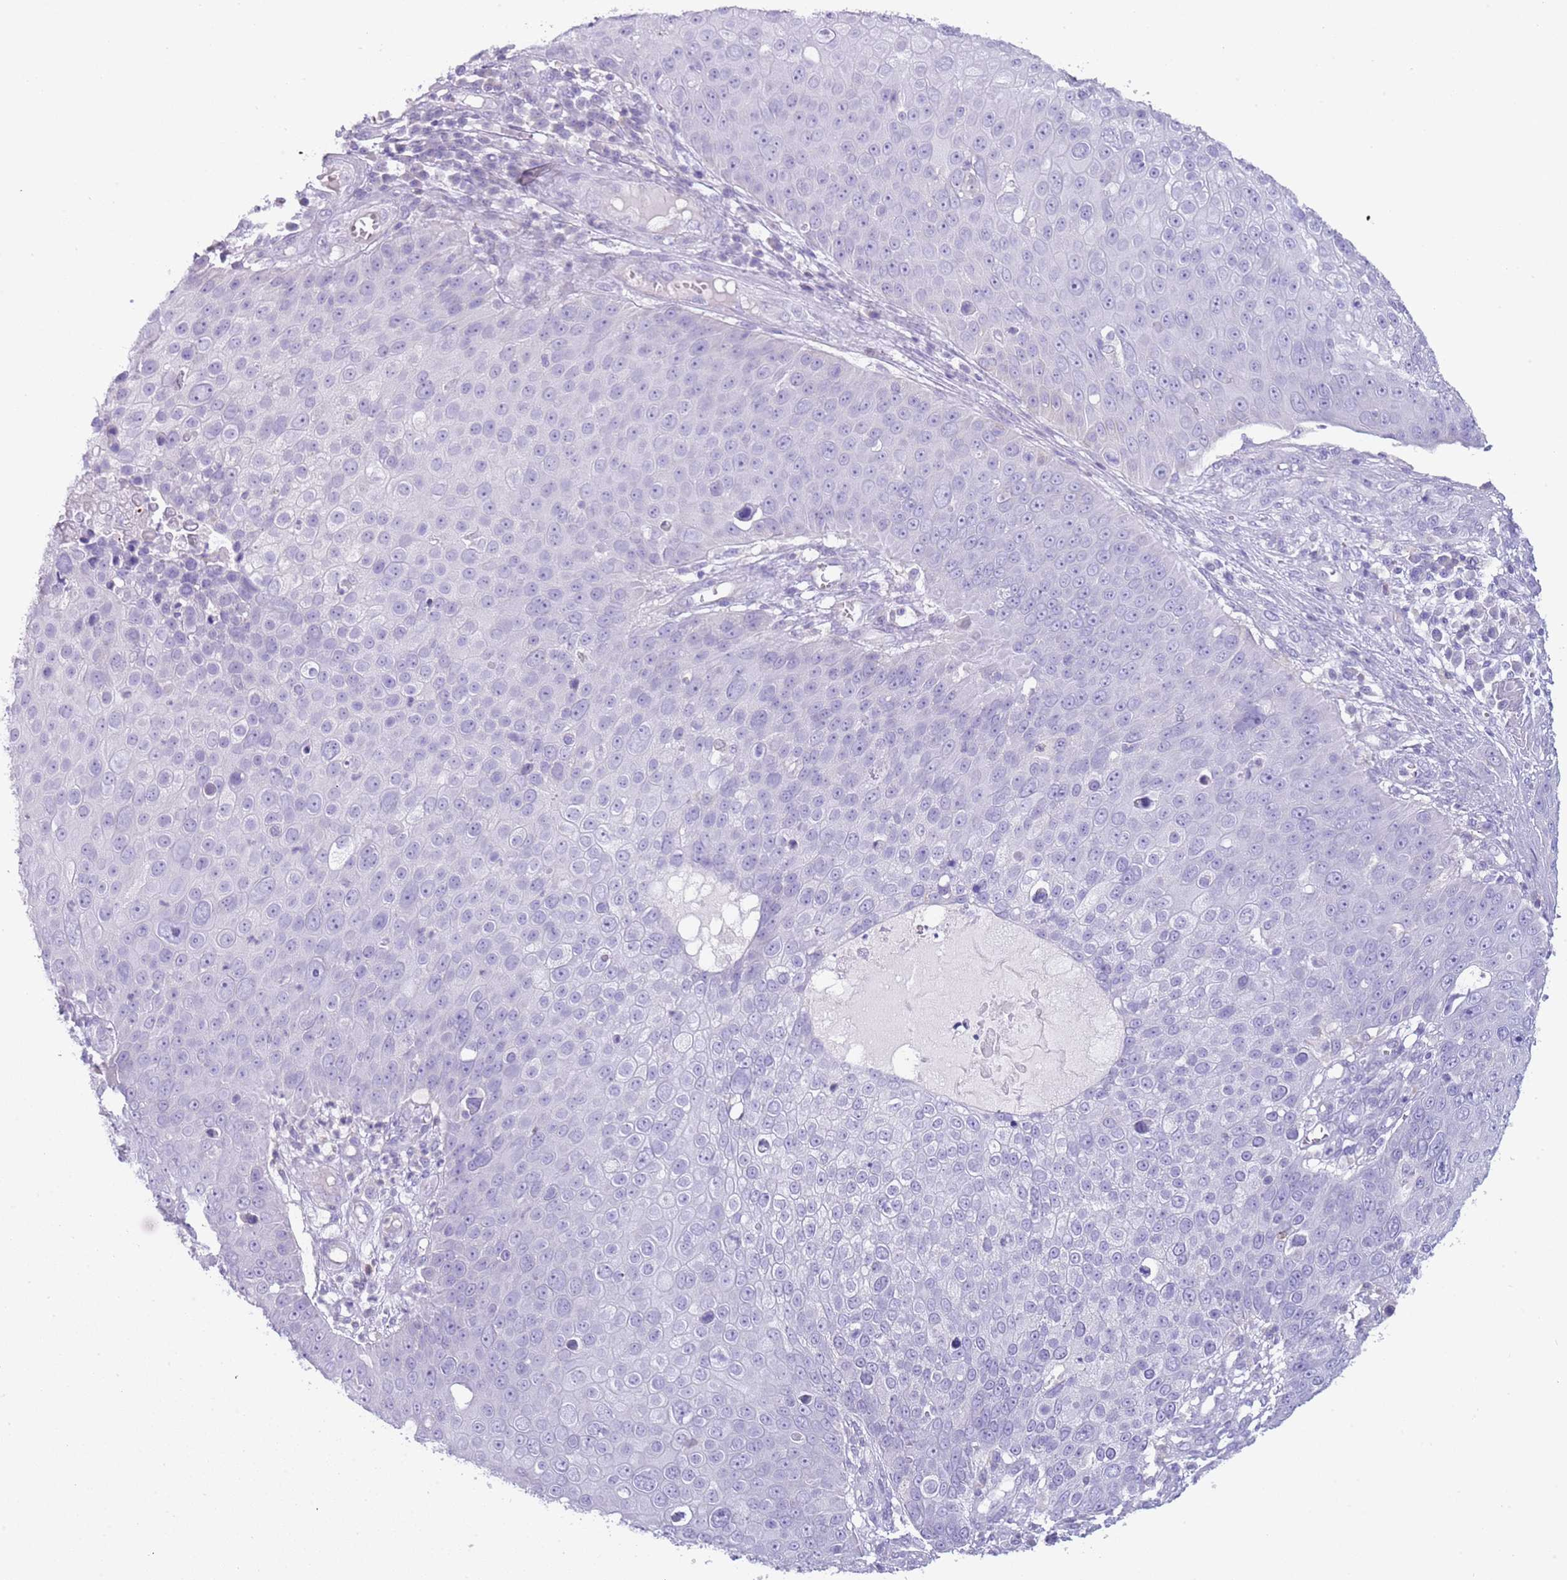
{"staining": {"intensity": "negative", "quantity": "none", "location": "none"}, "tissue": "skin cancer", "cell_type": "Tumor cells", "image_type": "cancer", "snomed": [{"axis": "morphology", "description": "Squamous cell carcinoma, NOS"}, {"axis": "topography", "description": "Skin"}], "caption": "Skin cancer (squamous cell carcinoma) was stained to show a protein in brown. There is no significant staining in tumor cells.", "gene": "NBPF20", "patient": {"sex": "male", "age": 71}}